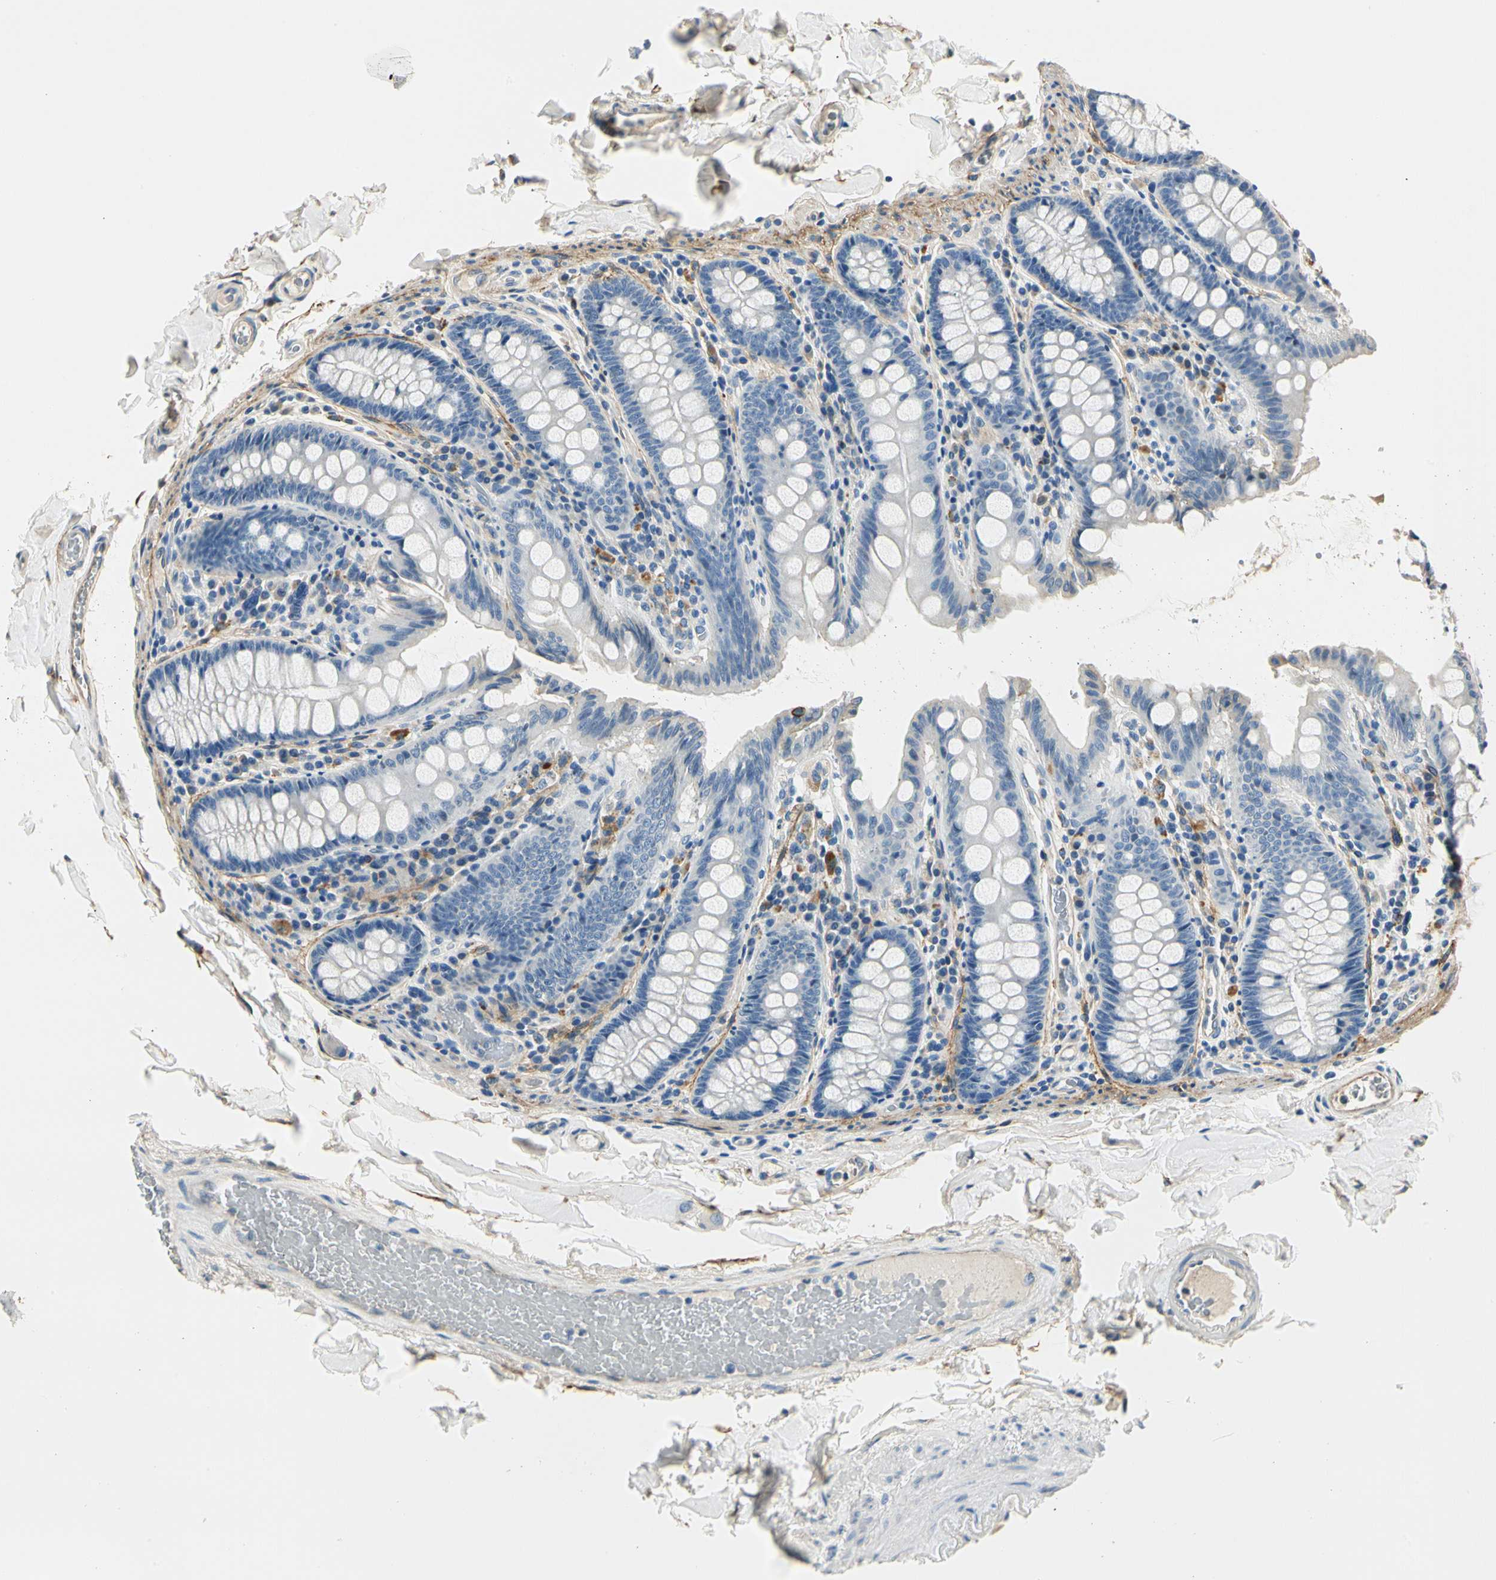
{"staining": {"intensity": "weak", "quantity": ">75%", "location": "cytoplasmic/membranous"}, "tissue": "colon", "cell_type": "Endothelial cells", "image_type": "normal", "snomed": [{"axis": "morphology", "description": "Normal tissue, NOS"}, {"axis": "topography", "description": "Colon"}], "caption": "Weak cytoplasmic/membranous protein positivity is appreciated in approximately >75% of endothelial cells in colon.", "gene": "TGFBR3", "patient": {"sex": "female", "age": 61}}